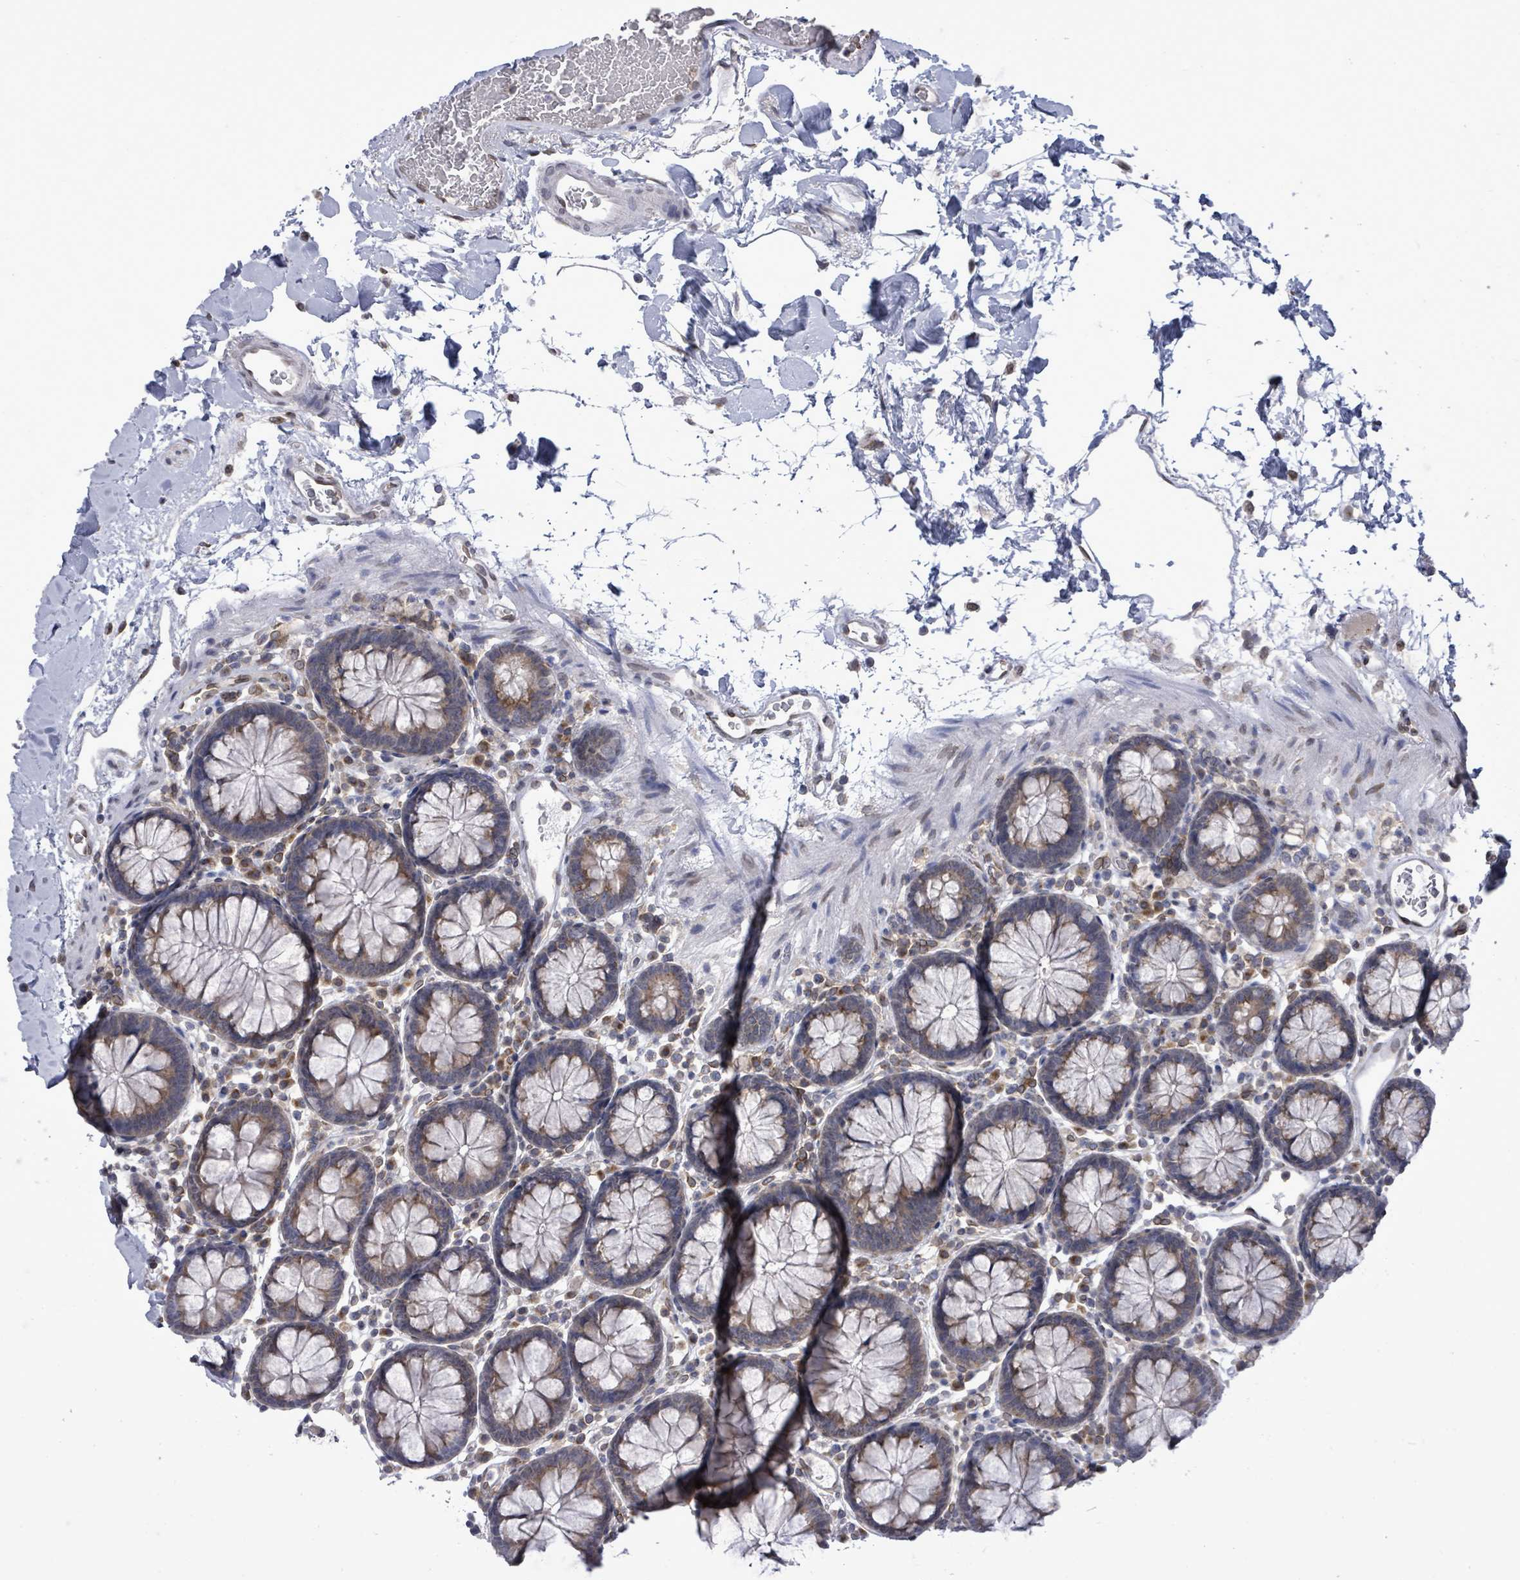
{"staining": {"intensity": "weak", "quantity": "25%-75%", "location": "cytoplasmic/membranous,nuclear"}, "tissue": "colon", "cell_type": "Endothelial cells", "image_type": "normal", "snomed": [{"axis": "morphology", "description": "Normal tissue, NOS"}, {"axis": "topography", "description": "Colon"}], "caption": "This histopathology image demonstrates normal colon stained with IHC to label a protein in brown. The cytoplasmic/membranous,nuclear of endothelial cells show weak positivity for the protein. Nuclei are counter-stained blue.", "gene": "ARFGAP1", "patient": {"sex": "male", "age": 75}}